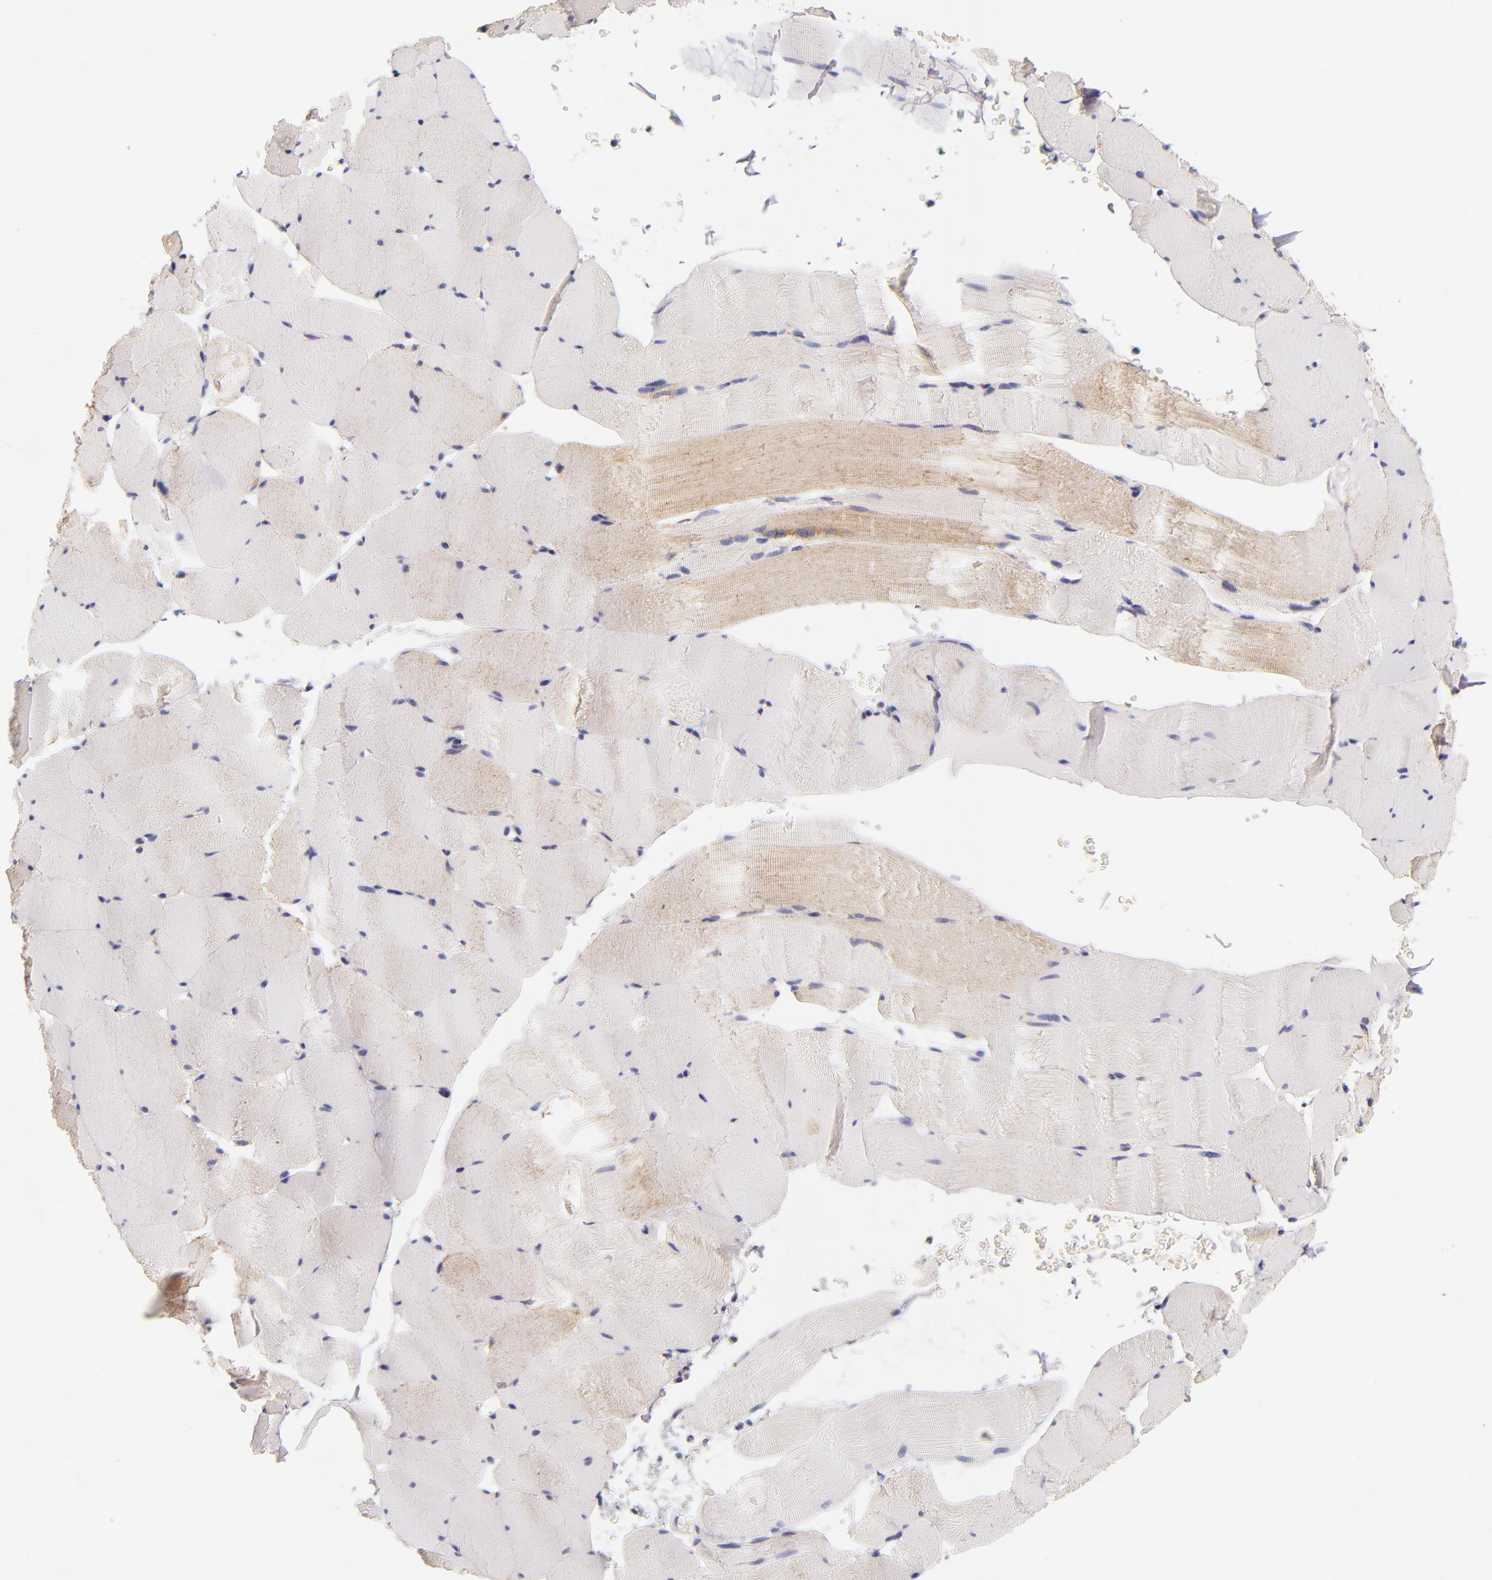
{"staining": {"intensity": "weak", "quantity": "25%-75%", "location": "cytoplasmic/membranous"}, "tissue": "skeletal muscle", "cell_type": "Myocytes", "image_type": "normal", "snomed": [{"axis": "morphology", "description": "Normal tissue, NOS"}, {"axis": "topography", "description": "Skeletal muscle"}], "caption": "Brown immunohistochemical staining in benign skeletal muscle demonstrates weak cytoplasmic/membranous expression in about 25%-75% of myocytes. (DAB IHC with brightfield microscopy, high magnification).", "gene": "ECHS1", "patient": {"sex": "male", "age": 62}}